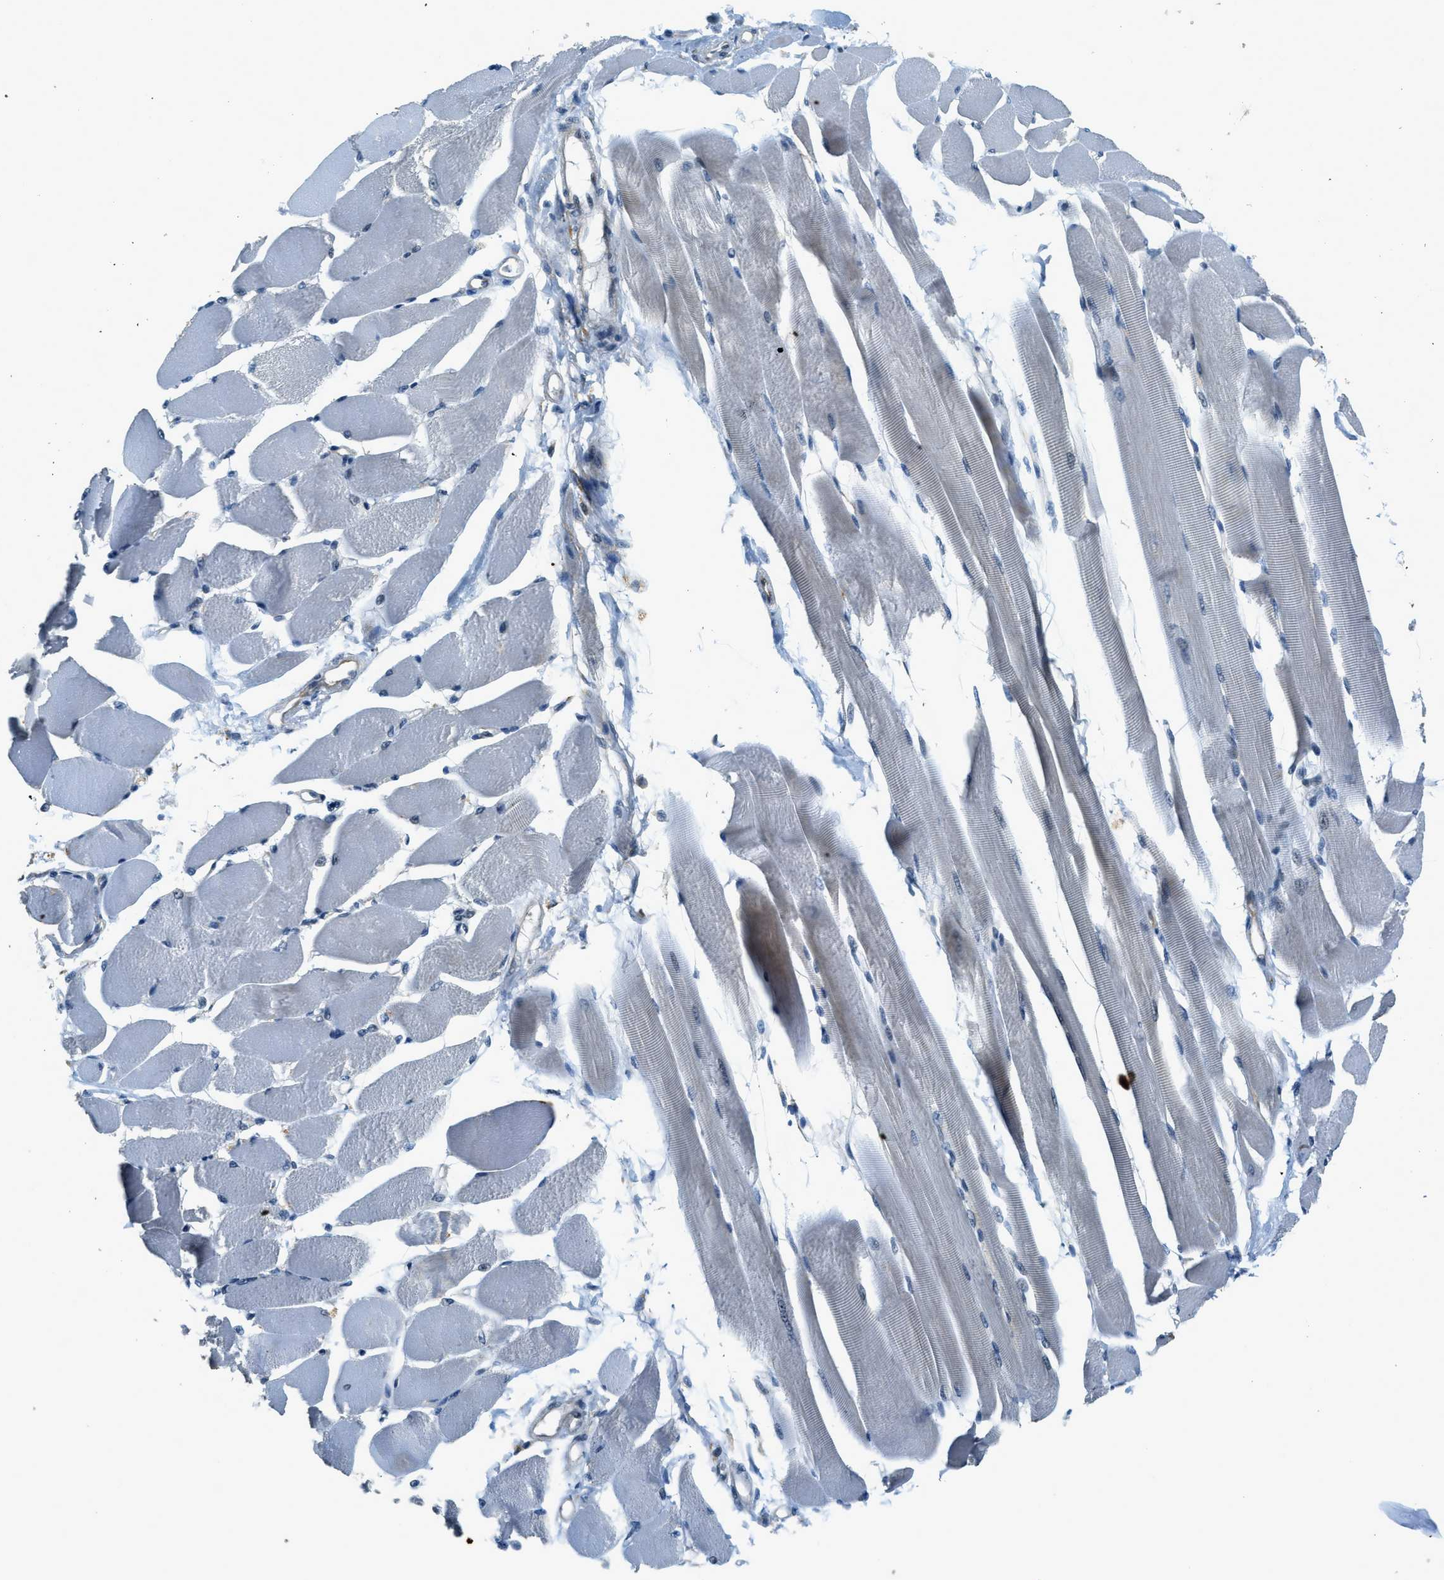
{"staining": {"intensity": "negative", "quantity": "none", "location": "none"}, "tissue": "skeletal muscle", "cell_type": "Myocytes", "image_type": "normal", "snomed": [{"axis": "morphology", "description": "Normal tissue, NOS"}, {"axis": "topography", "description": "Skeletal muscle"}, {"axis": "topography", "description": "Peripheral nerve tissue"}], "caption": "Human skeletal muscle stained for a protein using IHC demonstrates no expression in myocytes.", "gene": "HERC2", "patient": {"sex": "female", "age": 84}}